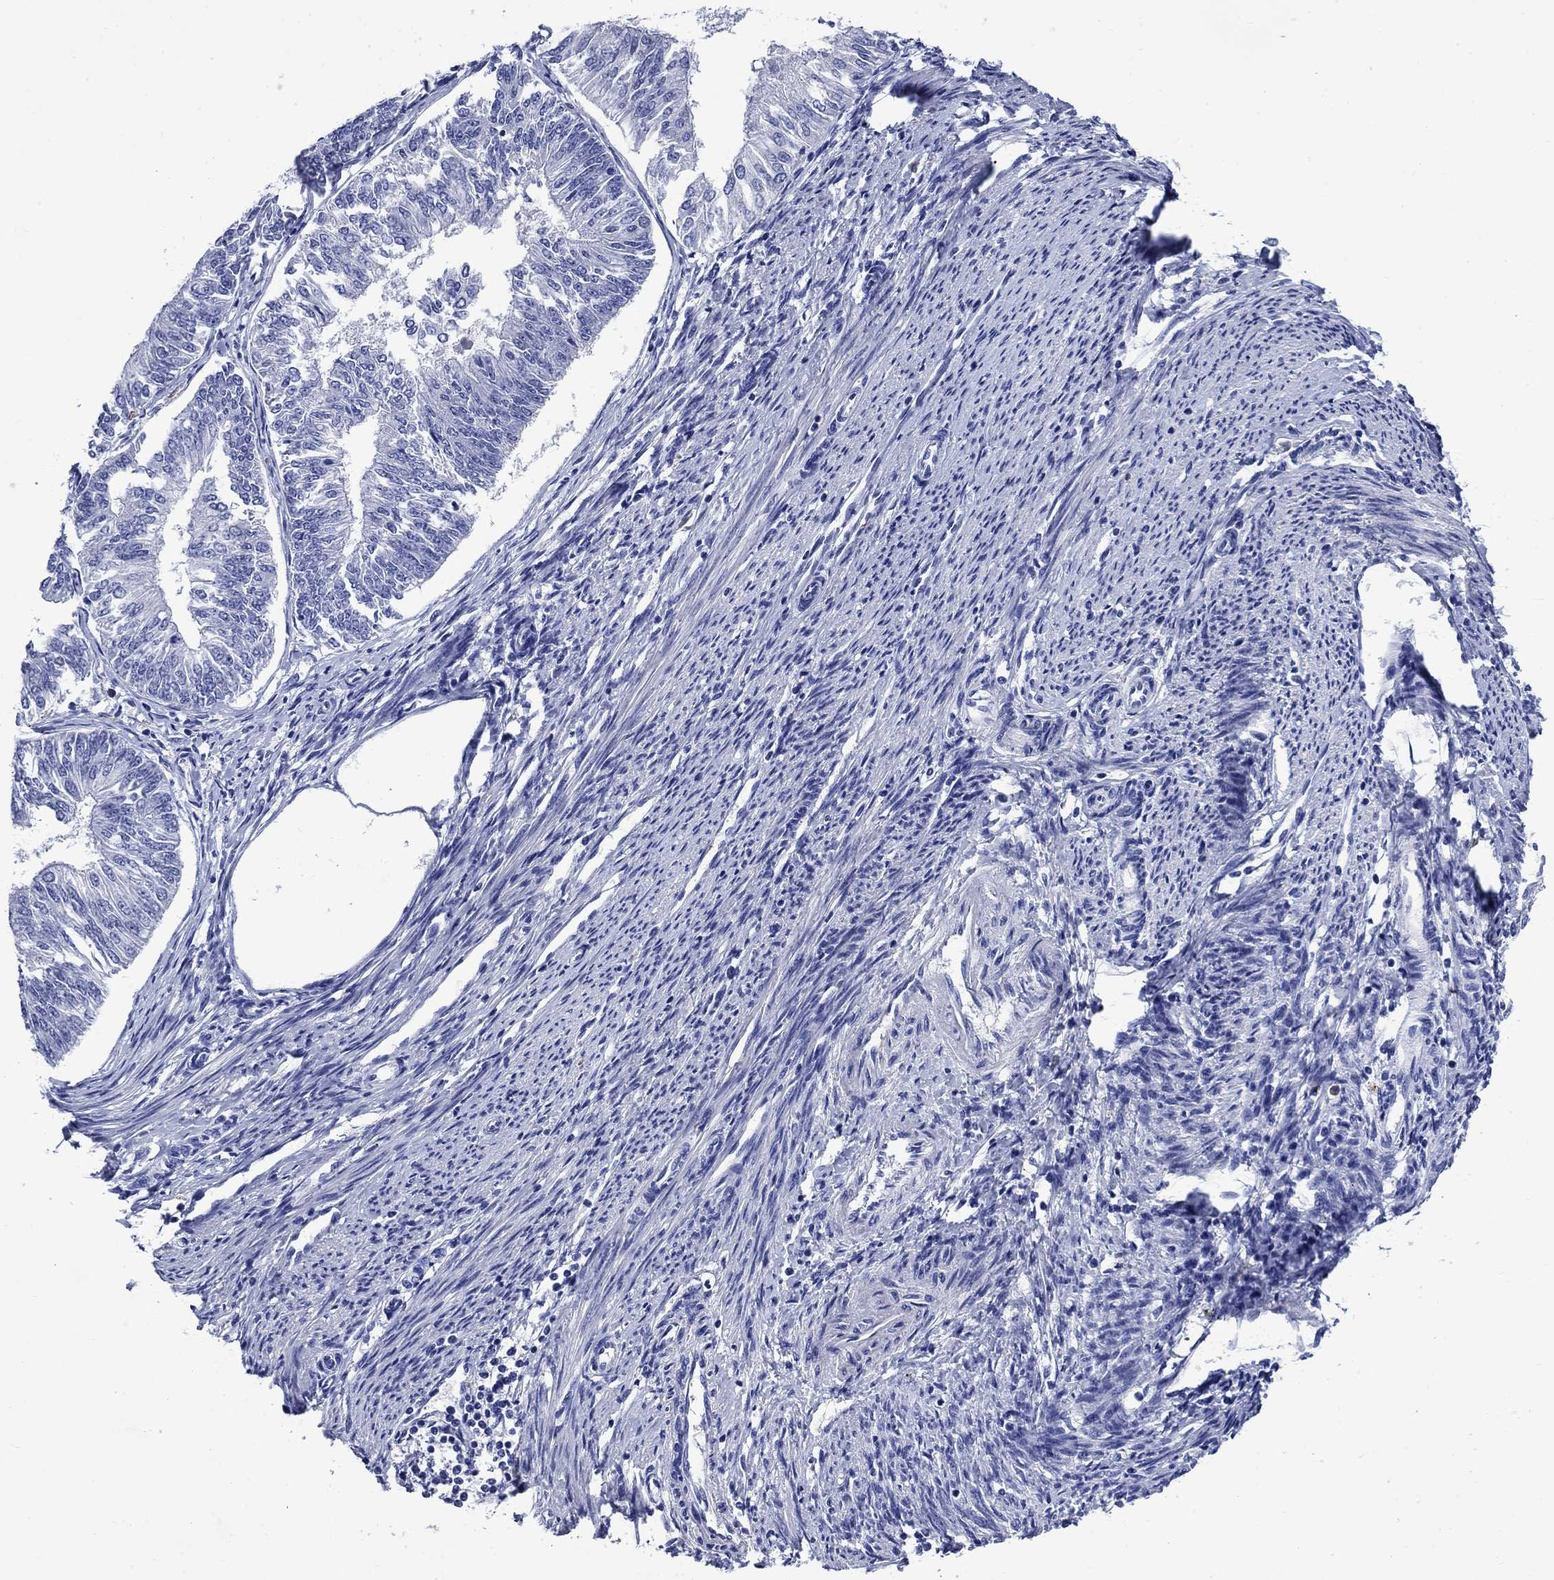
{"staining": {"intensity": "negative", "quantity": "none", "location": "none"}, "tissue": "endometrial cancer", "cell_type": "Tumor cells", "image_type": "cancer", "snomed": [{"axis": "morphology", "description": "Adenocarcinoma, NOS"}, {"axis": "topography", "description": "Endometrium"}], "caption": "An IHC image of endometrial cancer (adenocarcinoma) is shown. There is no staining in tumor cells of endometrial cancer (adenocarcinoma).", "gene": "TFR2", "patient": {"sex": "female", "age": 58}}